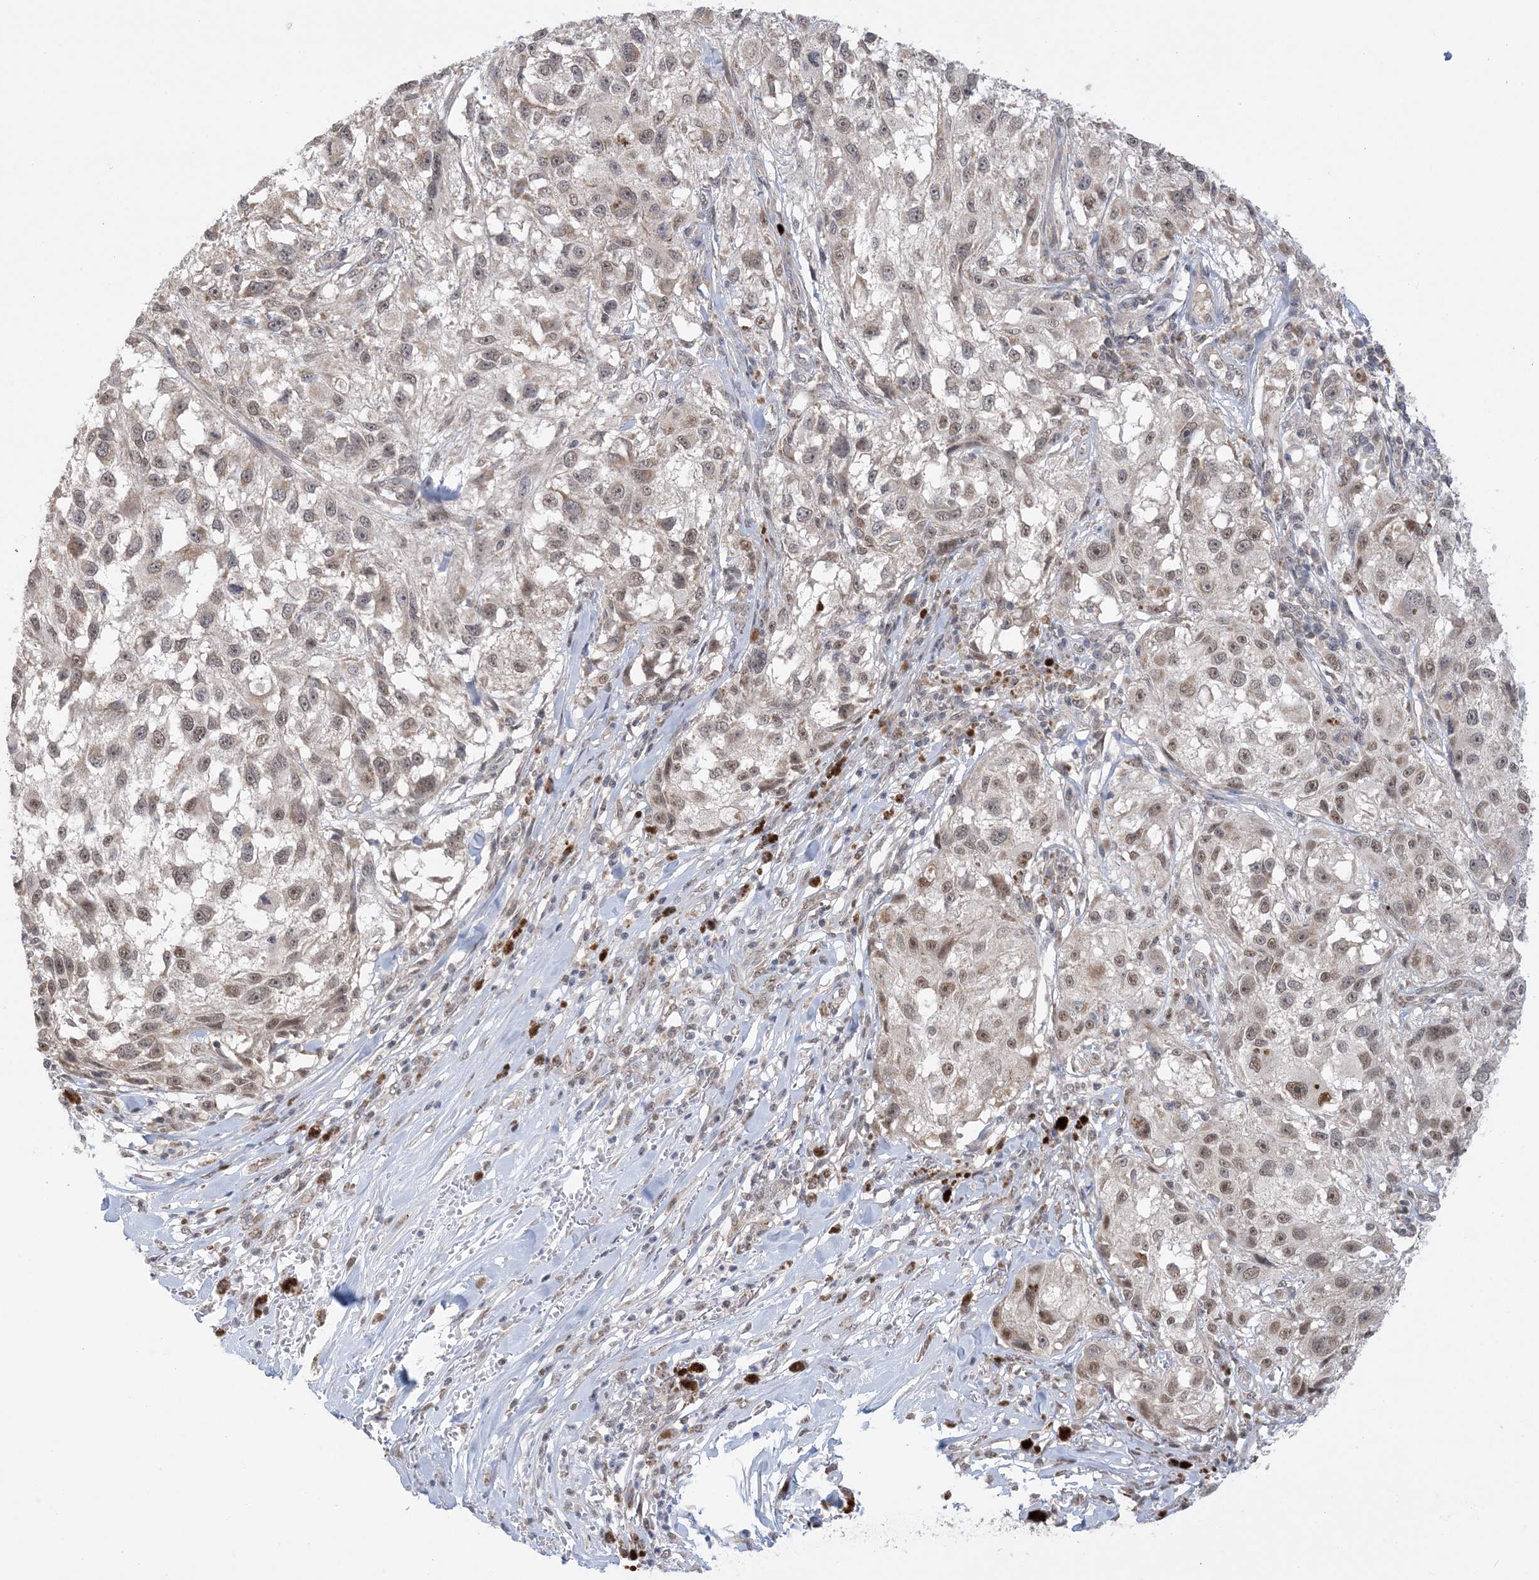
{"staining": {"intensity": "moderate", "quantity": ">75%", "location": "nuclear"}, "tissue": "melanoma", "cell_type": "Tumor cells", "image_type": "cancer", "snomed": [{"axis": "morphology", "description": "Necrosis, NOS"}, {"axis": "morphology", "description": "Malignant melanoma, NOS"}, {"axis": "topography", "description": "Skin"}], "caption": "DAB (3,3'-diaminobenzidine) immunohistochemical staining of human melanoma exhibits moderate nuclear protein expression in approximately >75% of tumor cells. (Brightfield microscopy of DAB IHC at high magnification).", "gene": "TRMT10C", "patient": {"sex": "female", "age": 87}}